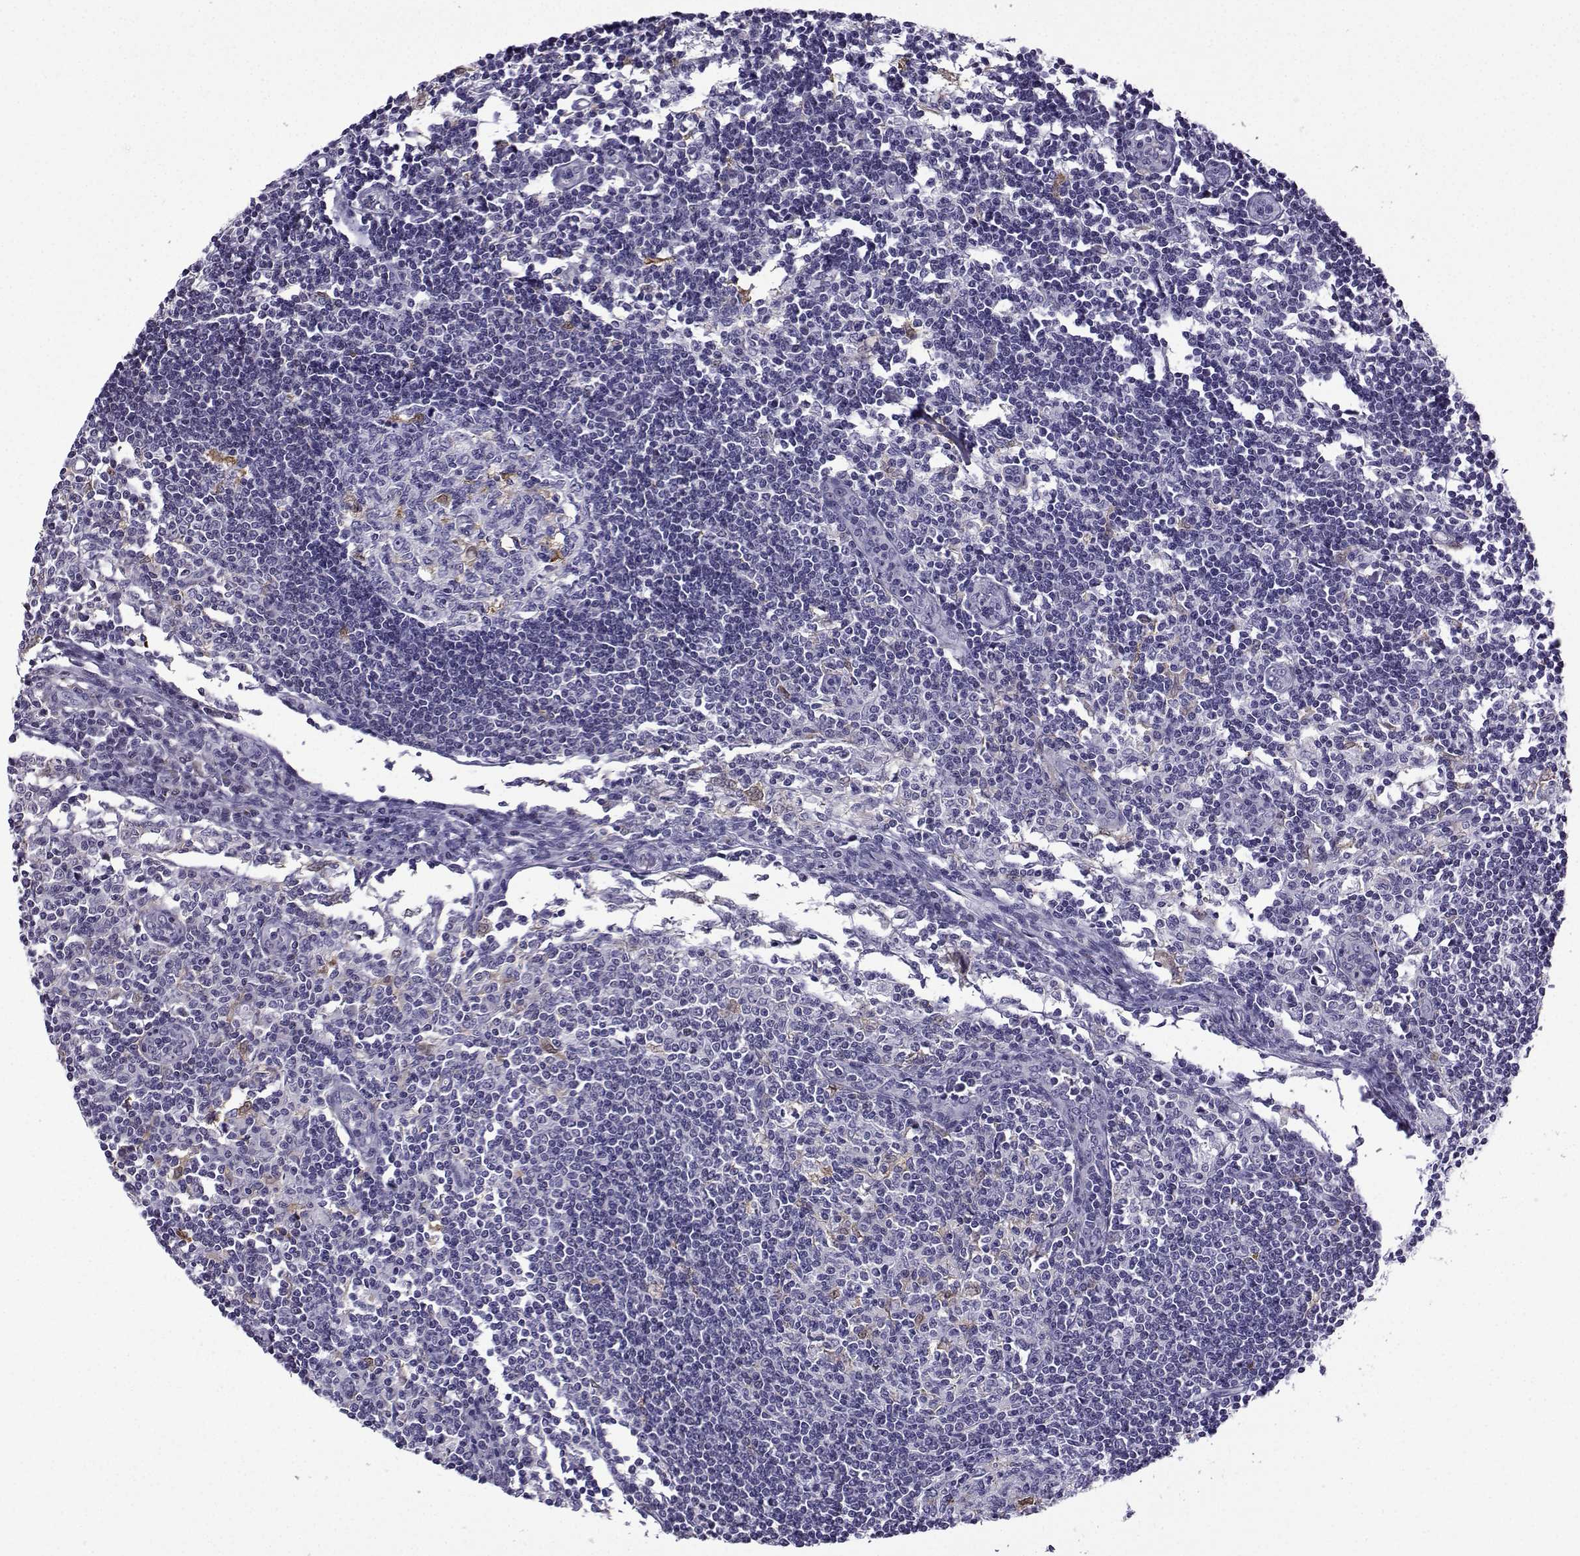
{"staining": {"intensity": "moderate", "quantity": "<25%", "location": "cytoplasmic/membranous,nuclear"}, "tissue": "lymph node", "cell_type": "Germinal center cells", "image_type": "normal", "snomed": [{"axis": "morphology", "description": "Normal tissue, NOS"}, {"axis": "topography", "description": "Lymph node"}], "caption": "The histopathology image demonstrates a brown stain indicating the presence of a protein in the cytoplasmic/membranous,nuclear of germinal center cells in lymph node. (DAB IHC, brown staining for protein, blue staining for nuclei).", "gene": "HTR7", "patient": {"sex": "male", "age": 59}}